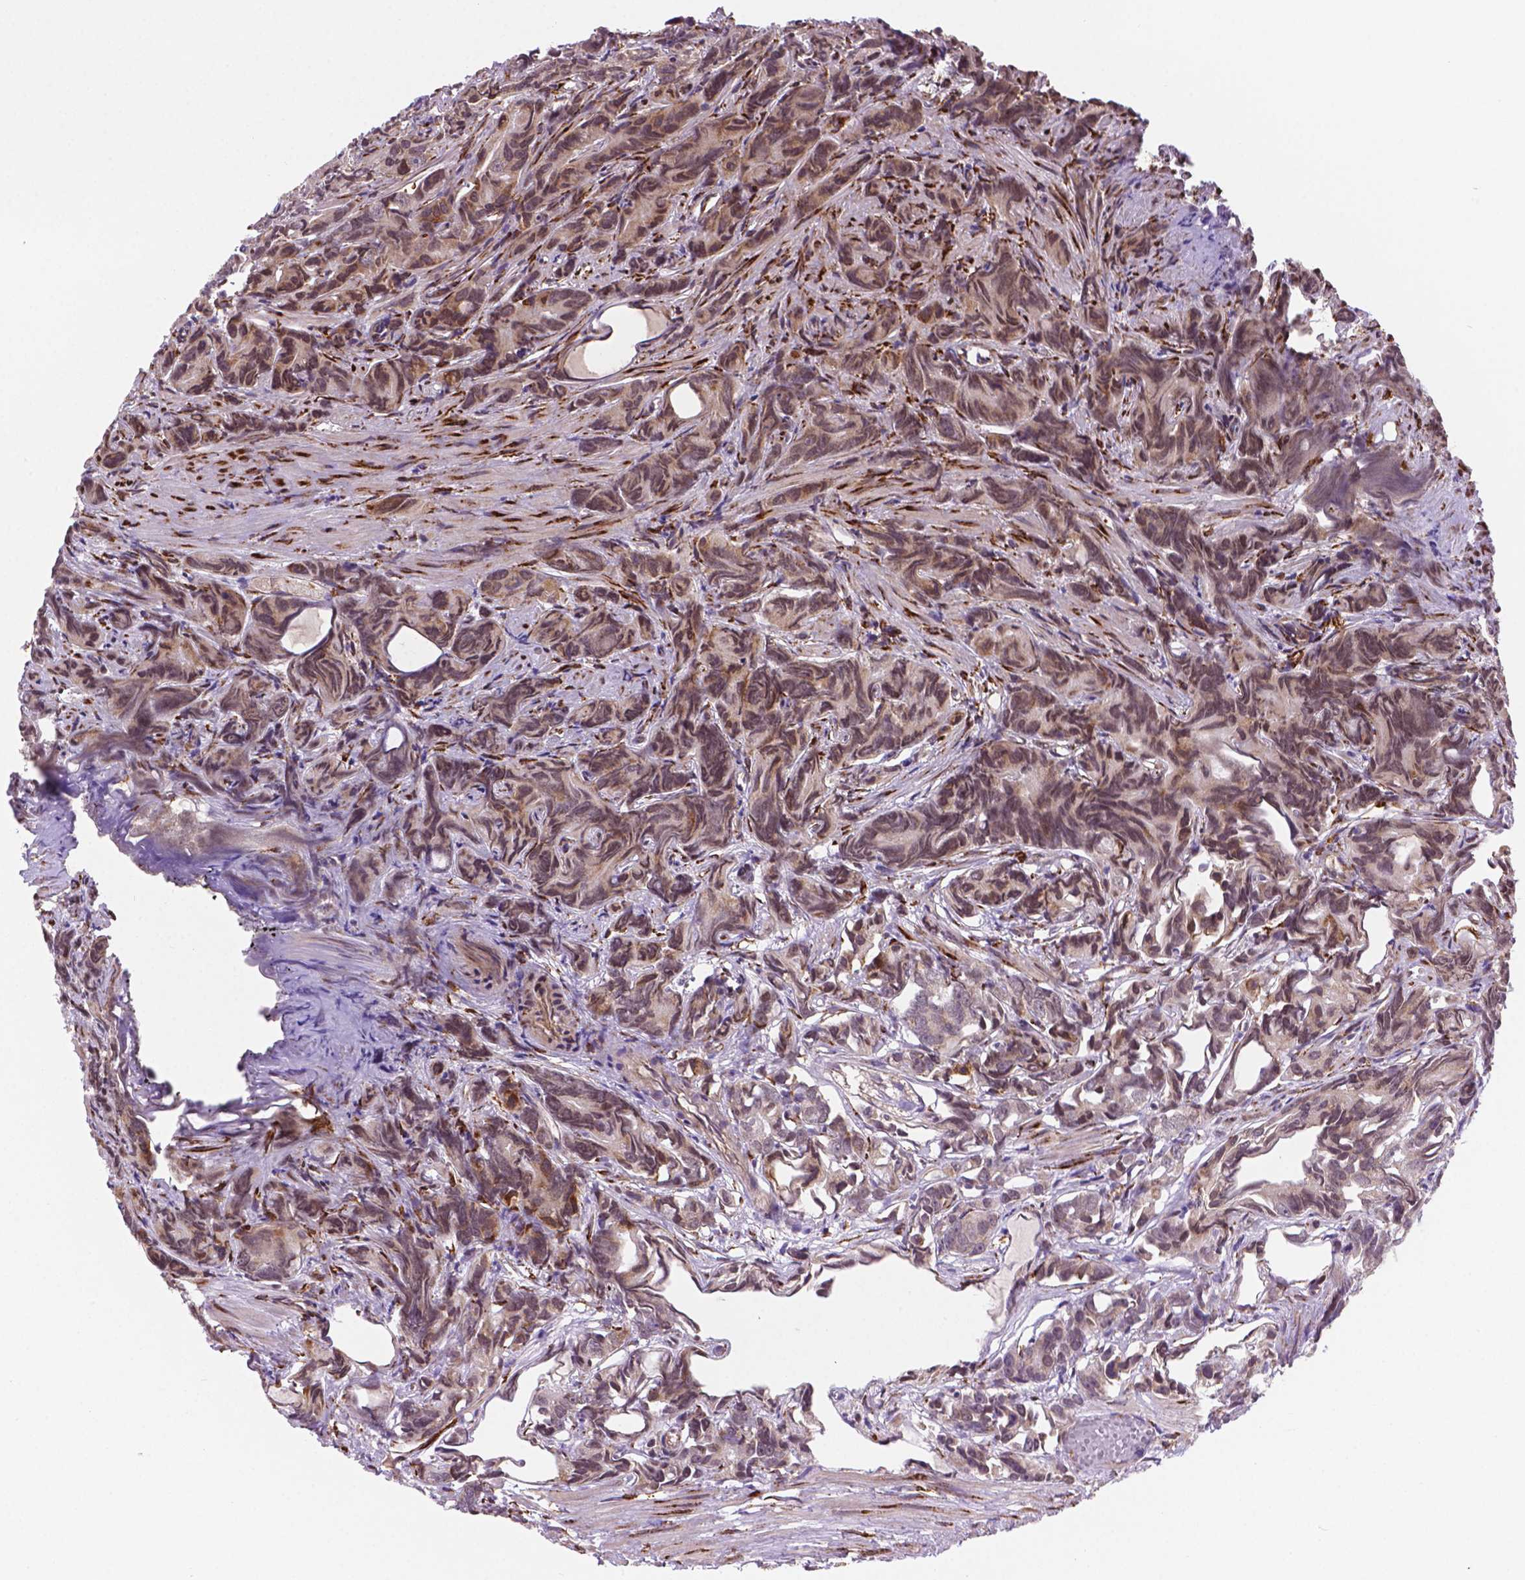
{"staining": {"intensity": "weak", "quantity": "25%-75%", "location": "cytoplasmic/membranous,nuclear"}, "tissue": "prostate cancer", "cell_type": "Tumor cells", "image_type": "cancer", "snomed": [{"axis": "morphology", "description": "Adenocarcinoma, High grade"}, {"axis": "topography", "description": "Prostate"}], "caption": "Protein expression by immunohistochemistry displays weak cytoplasmic/membranous and nuclear staining in about 25%-75% of tumor cells in high-grade adenocarcinoma (prostate).", "gene": "FNIP1", "patient": {"sex": "male", "age": 90}}